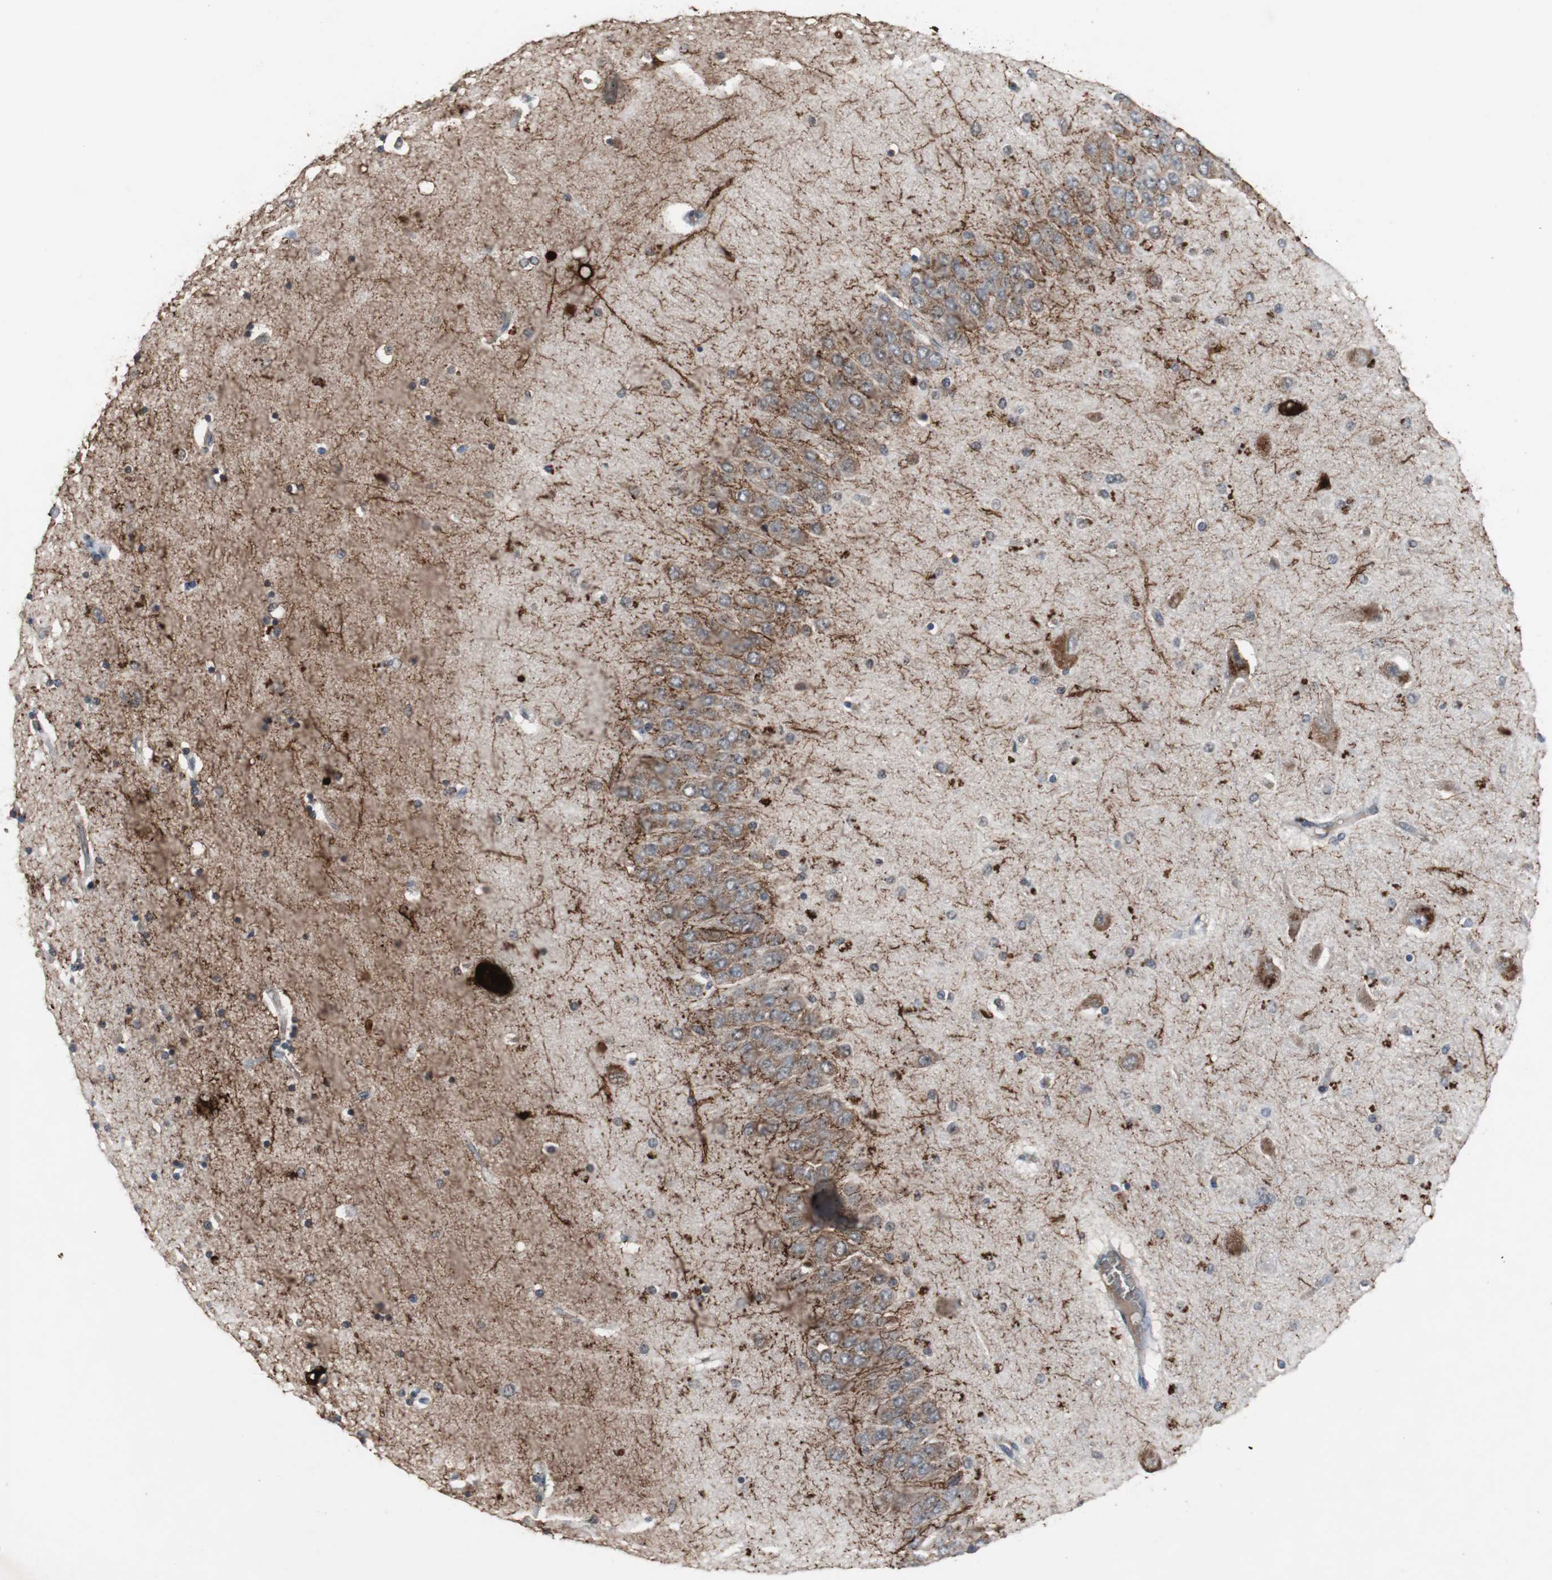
{"staining": {"intensity": "strong", "quantity": ">75%", "location": "nuclear"}, "tissue": "hippocampus", "cell_type": "Glial cells", "image_type": "normal", "snomed": [{"axis": "morphology", "description": "Normal tissue, NOS"}, {"axis": "topography", "description": "Hippocampus"}], "caption": "Immunohistochemistry (IHC) staining of benign hippocampus, which demonstrates high levels of strong nuclear expression in approximately >75% of glial cells indicating strong nuclear protein expression. The staining was performed using DAB (brown) for protein detection and nuclei were counterstained in hematoxylin (blue).", "gene": "CALB2", "patient": {"sex": "female", "age": 54}}